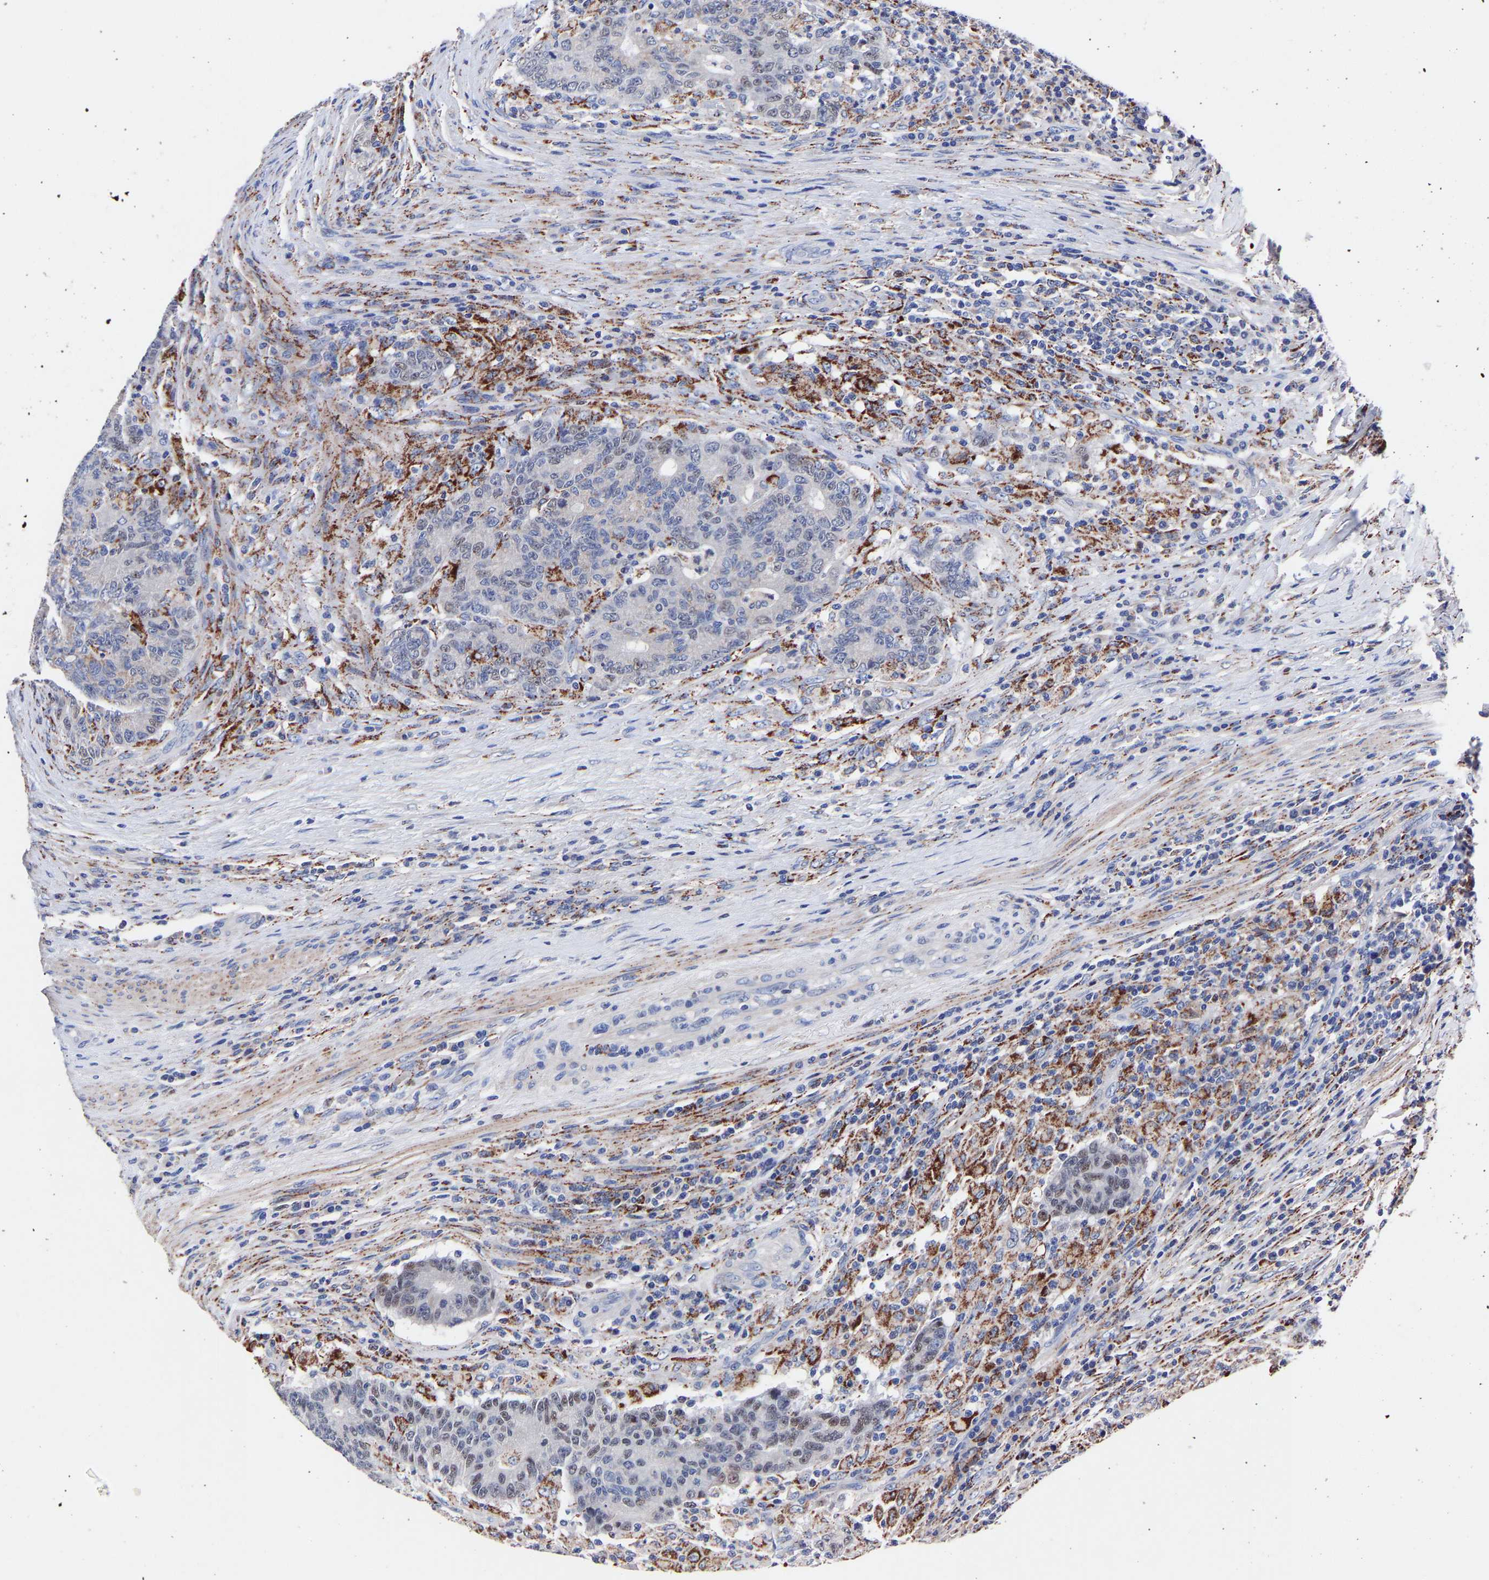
{"staining": {"intensity": "weak", "quantity": "<25%", "location": "nuclear"}, "tissue": "colorectal cancer", "cell_type": "Tumor cells", "image_type": "cancer", "snomed": [{"axis": "morphology", "description": "Normal tissue, NOS"}, {"axis": "morphology", "description": "Adenocarcinoma, NOS"}, {"axis": "topography", "description": "Colon"}], "caption": "Human colorectal adenocarcinoma stained for a protein using immunohistochemistry demonstrates no expression in tumor cells.", "gene": "SEM1", "patient": {"sex": "female", "age": 75}}